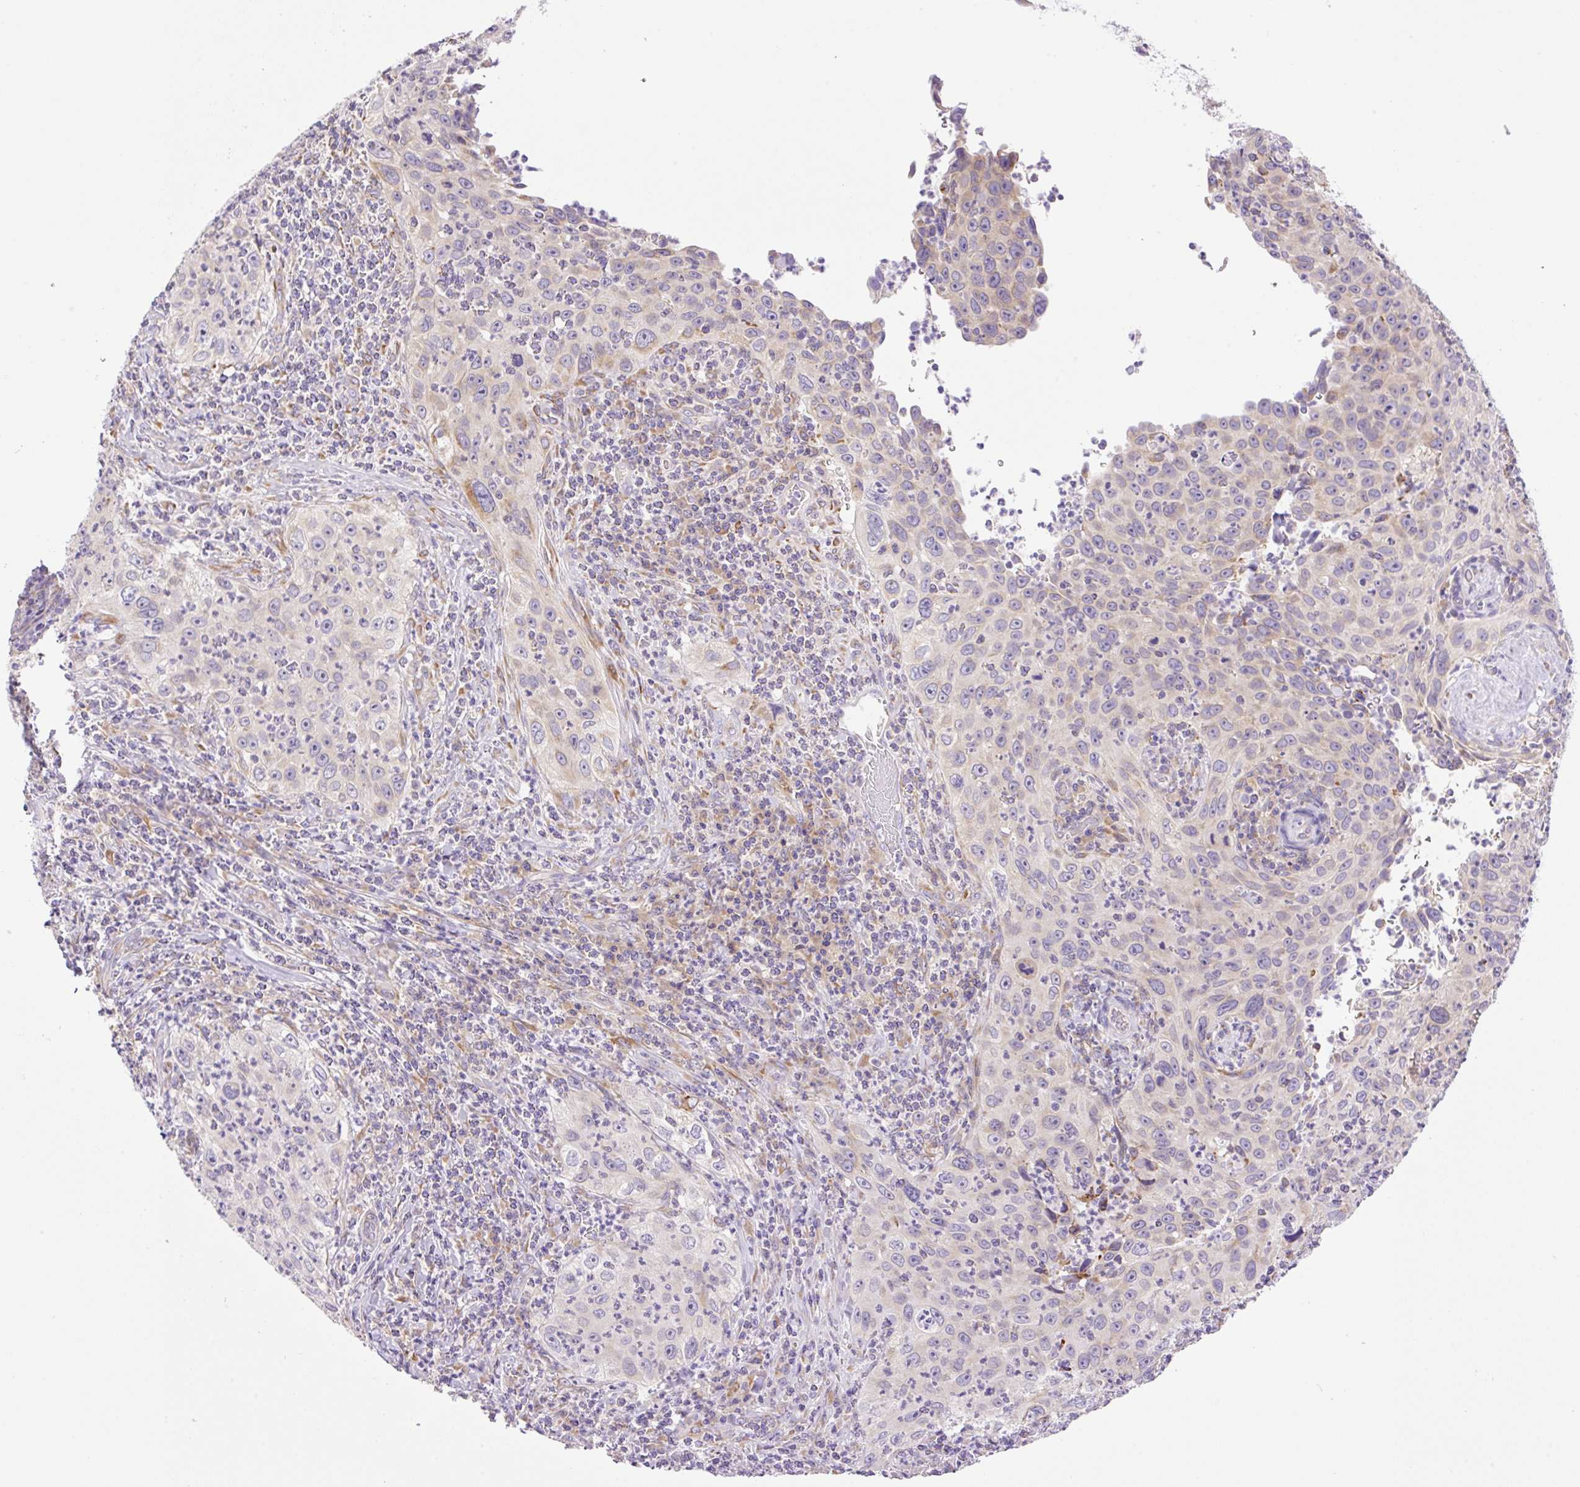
{"staining": {"intensity": "moderate", "quantity": "<25%", "location": "cytoplasmic/membranous"}, "tissue": "cervical cancer", "cell_type": "Tumor cells", "image_type": "cancer", "snomed": [{"axis": "morphology", "description": "Squamous cell carcinoma, NOS"}, {"axis": "topography", "description": "Cervix"}], "caption": "Cervical squamous cell carcinoma stained for a protein (brown) shows moderate cytoplasmic/membranous positive staining in about <25% of tumor cells.", "gene": "POFUT1", "patient": {"sex": "female", "age": 30}}